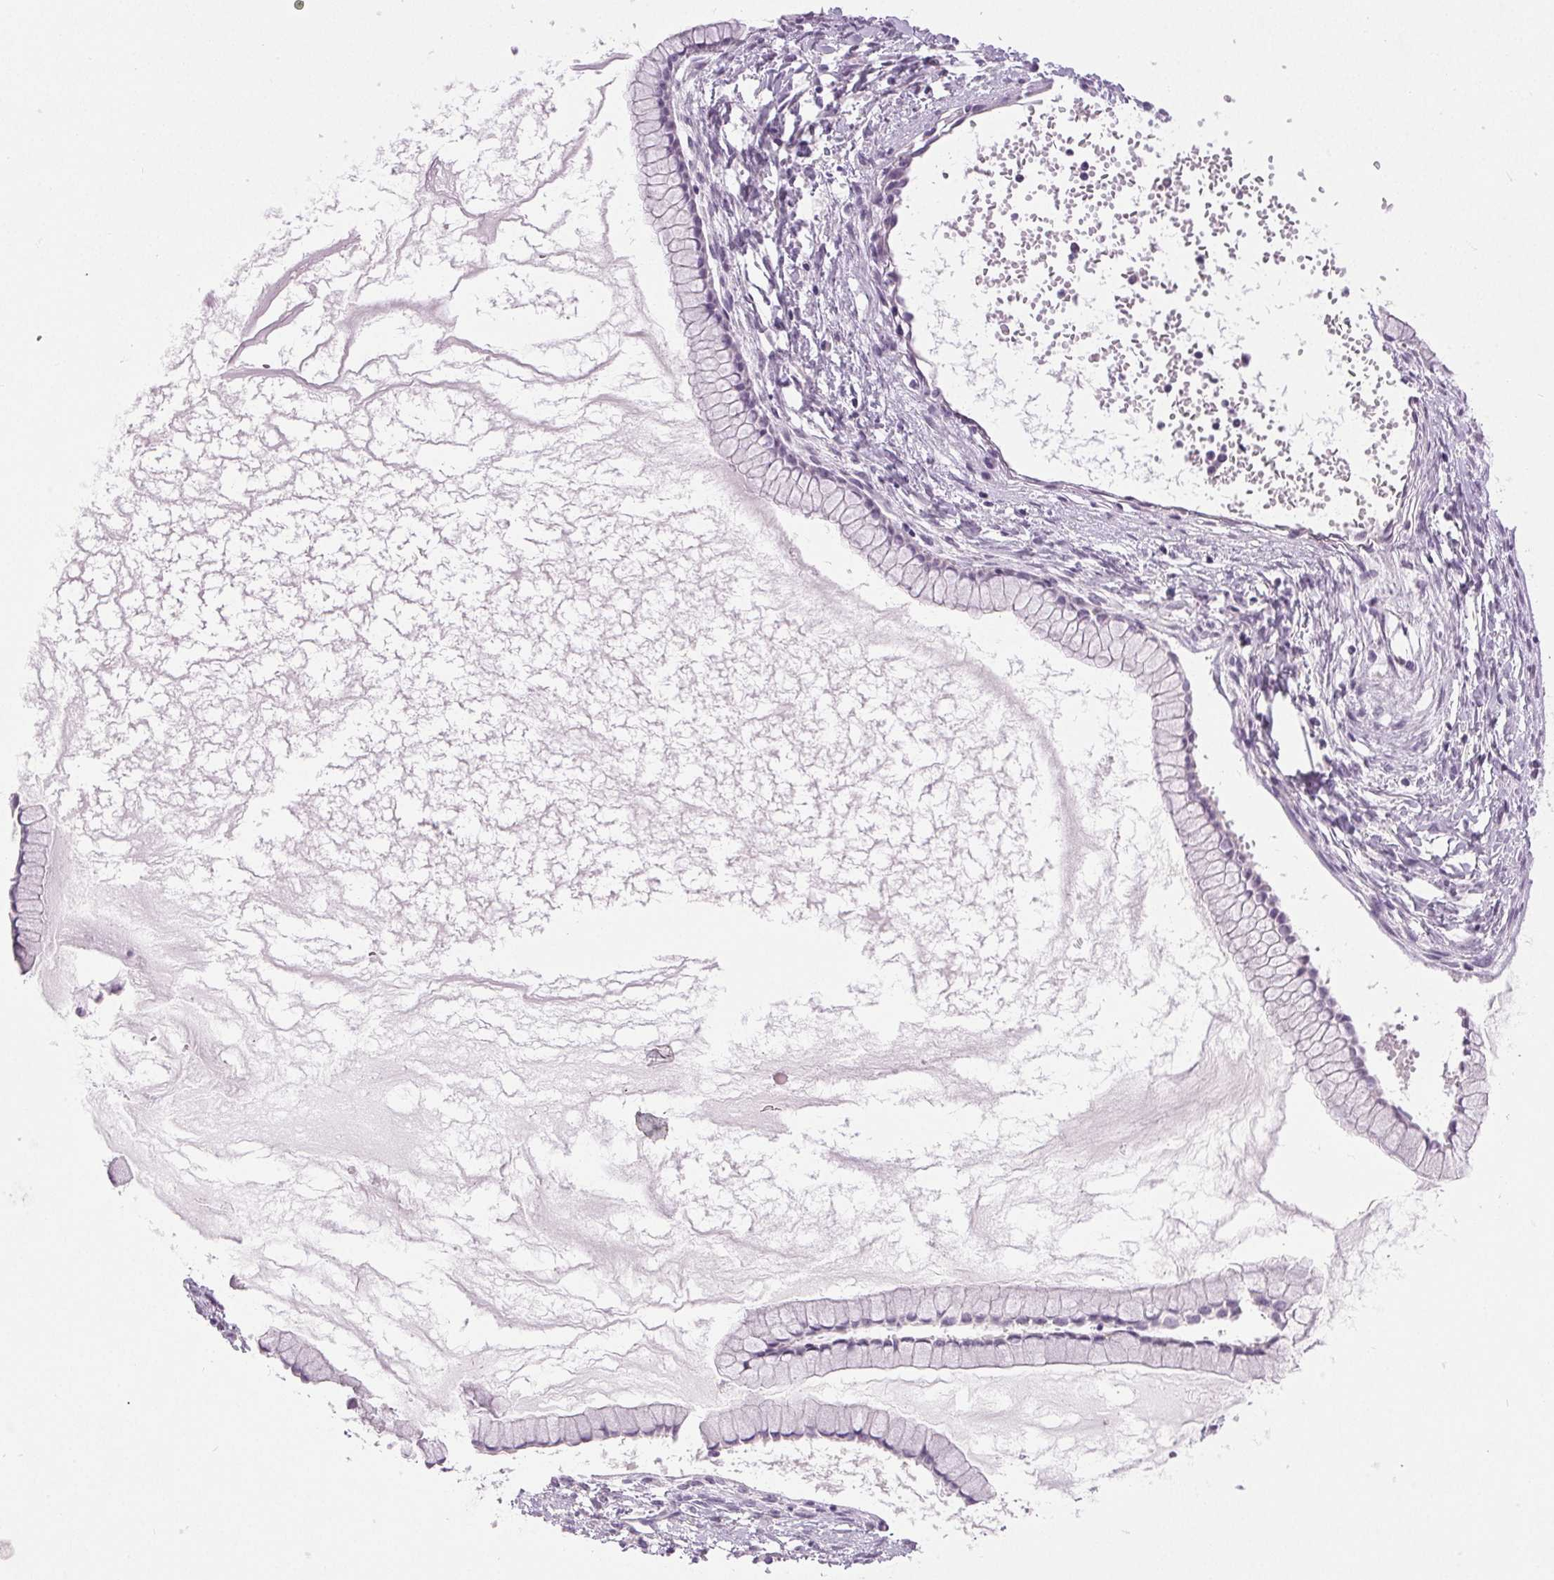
{"staining": {"intensity": "negative", "quantity": "none", "location": "none"}, "tissue": "ovarian cancer", "cell_type": "Tumor cells", "image_type": "cancer", "snomed": [{"axis": "morphology", "description": "Cystadenocarcinoma, mucinous, NOS"}, {"axis": "topography", "description": "Ovary"}], "caption": "Micrograph shows no significant protein positivity in tumor cells of ovarian cancer (mucinous cystadenocarcinoma).", "gene": "DSG3", "patient": {"sex": "female", "age": 41}}